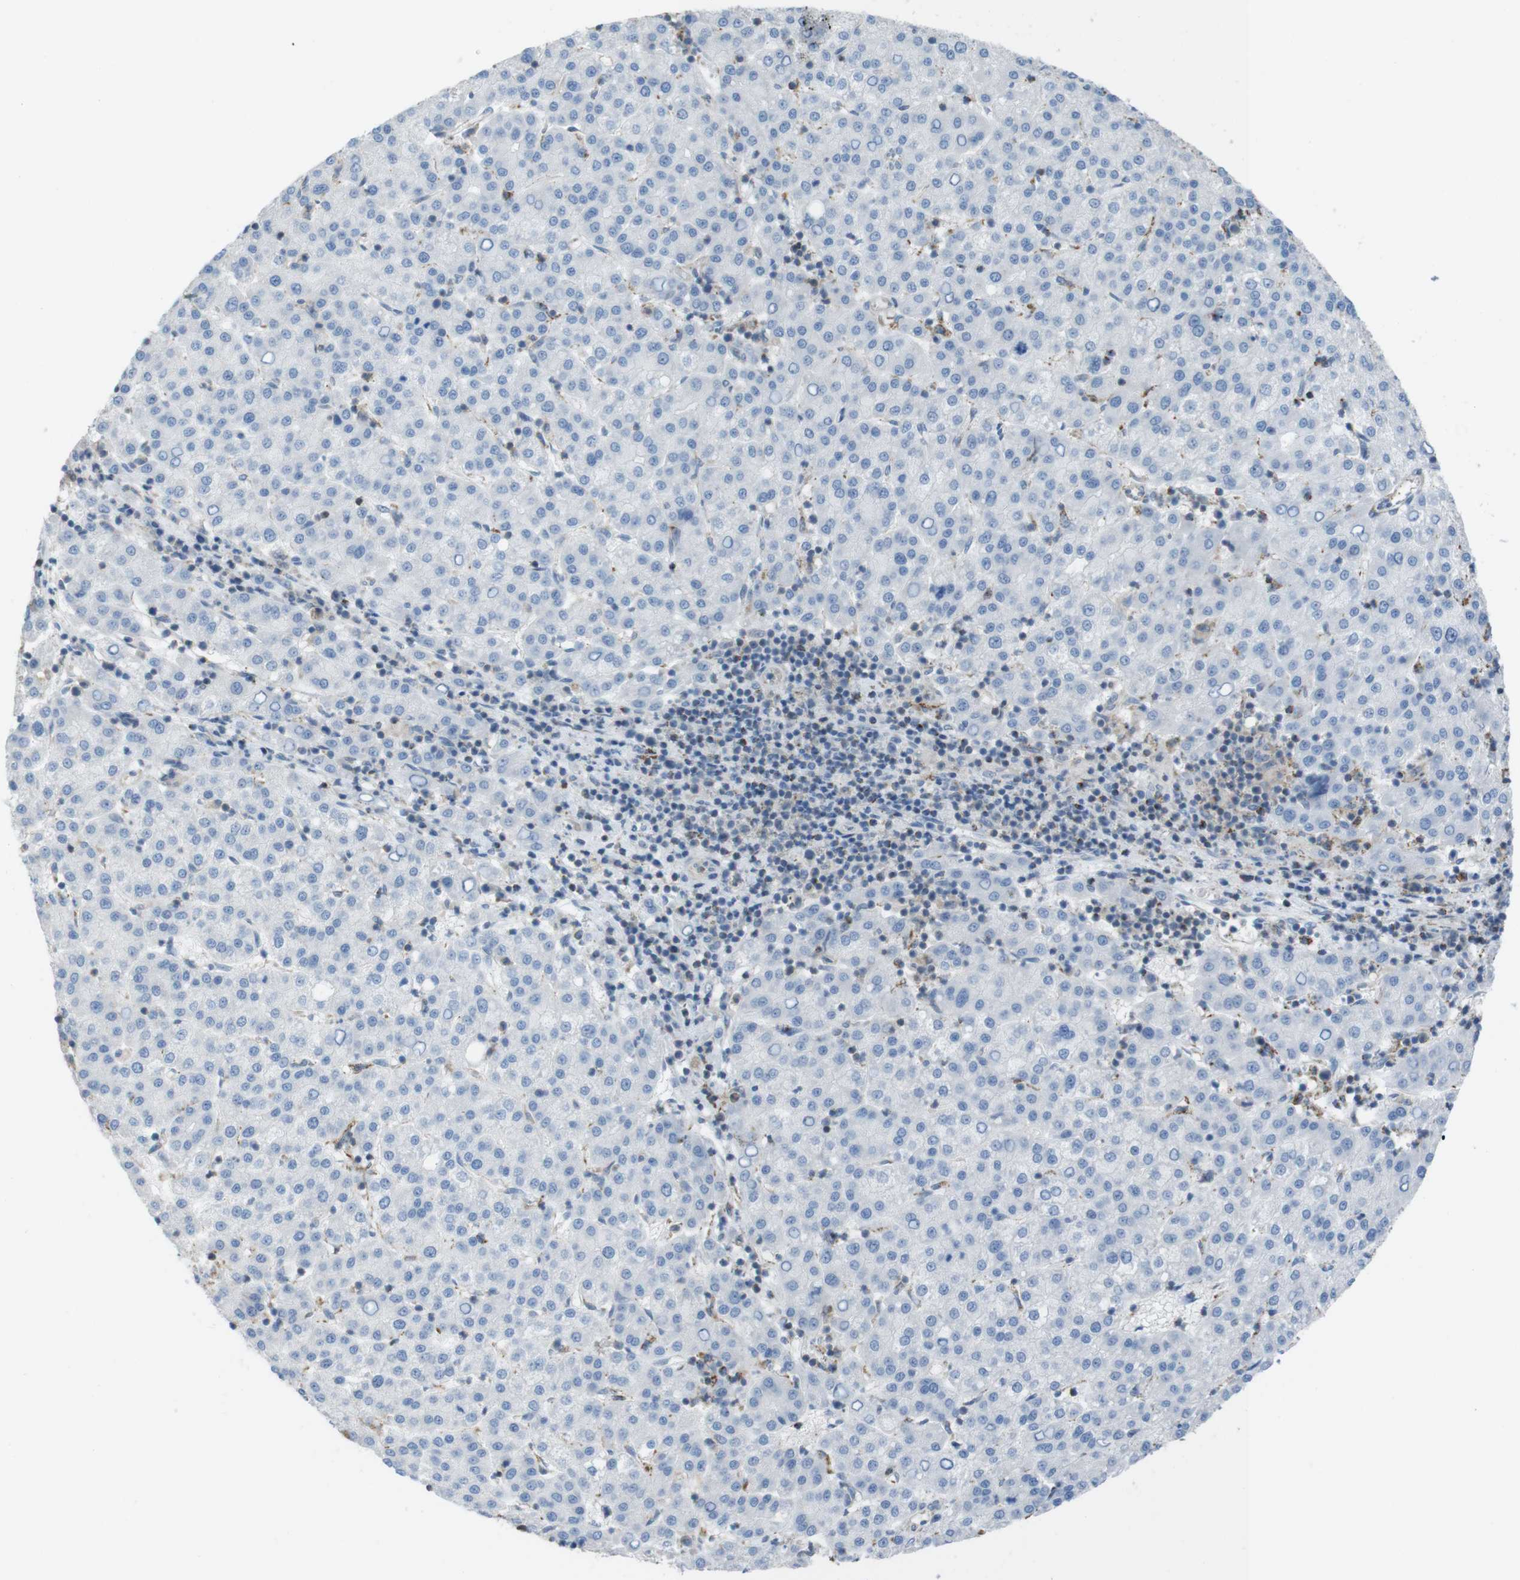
{"staining": {"intensity": "negative", "quantity": "none", "location": "none"}, "tissue": "liver cancer", "cell_type": "Tumor cells", "image_type": "cancer", "snomed": [{"axis": "morphology", "description": "Carcinoma, Hepatocellular, NOS"}, {"axis": "topography", "description": "Liver"}], "caption": "There is no significant positivity in tumor cells of liver hepatocellular carcinoma.", "gene": "GRIK2", "patient": {"sex": "female", "age": 58}}